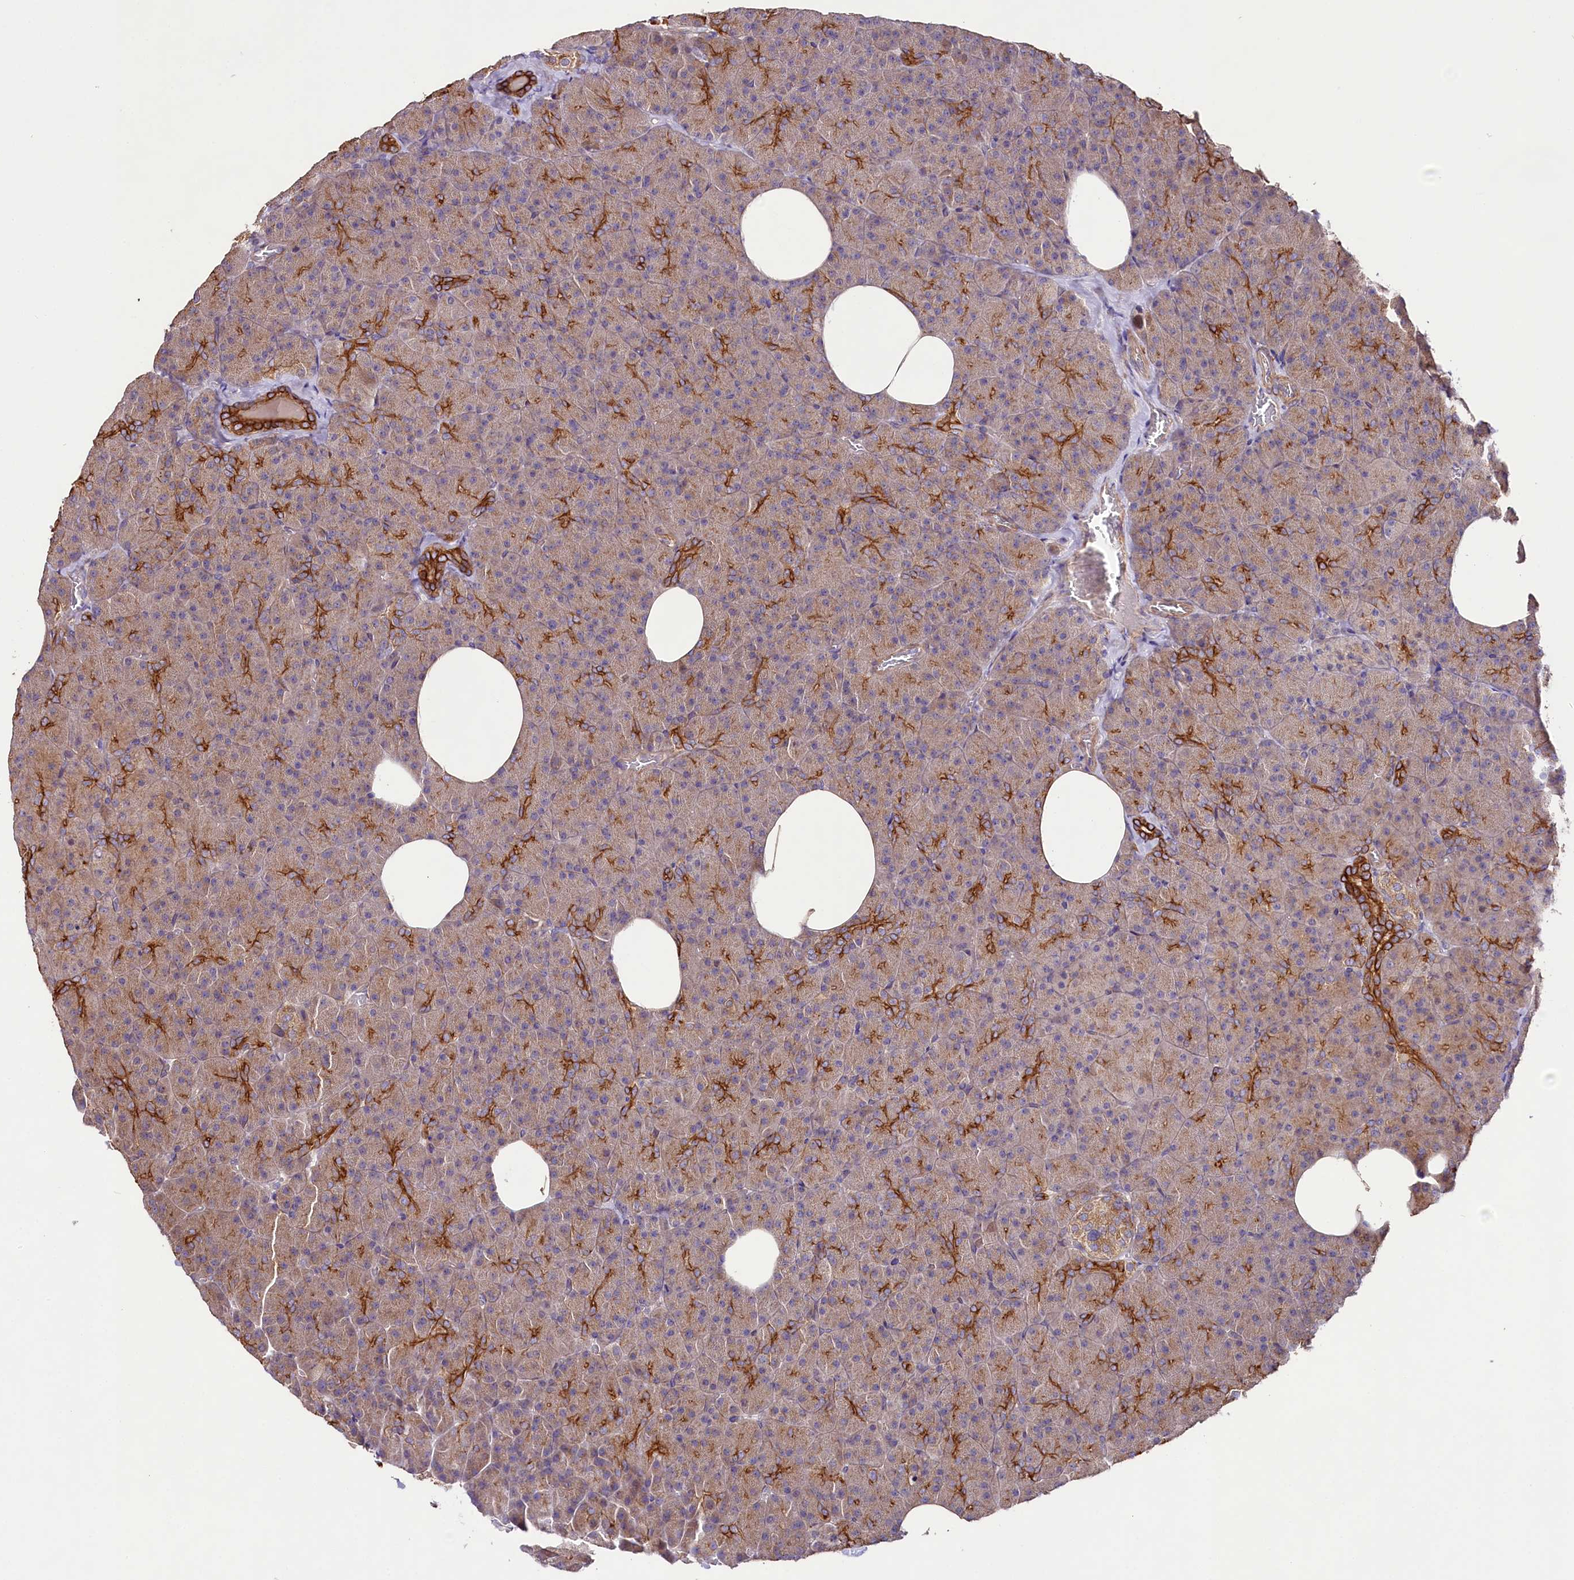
{"staining": {"intensity": "strong", "quantity": "25%-75%", "location": "cytoplasmic/membranous"}, "tissue": "pancreas", "cell_type": "Exocrine glandular cells", "image_type": "normal", "snomed": [{"axis": "morphology", "description": "Normal tissue, NOS"}, {"axis": "morphology", "description": "Carcinoid, malignant, NOS"}, {"axis": "topography", "description": "Pancreas"}], "caption": "Strong cytoplasmic/membranous protein expression is identified in about 25%-75% of exocrine glandular cells in pancreas.", "gene": "VPS11", "patient": {"sex": "female", "age": 35}}